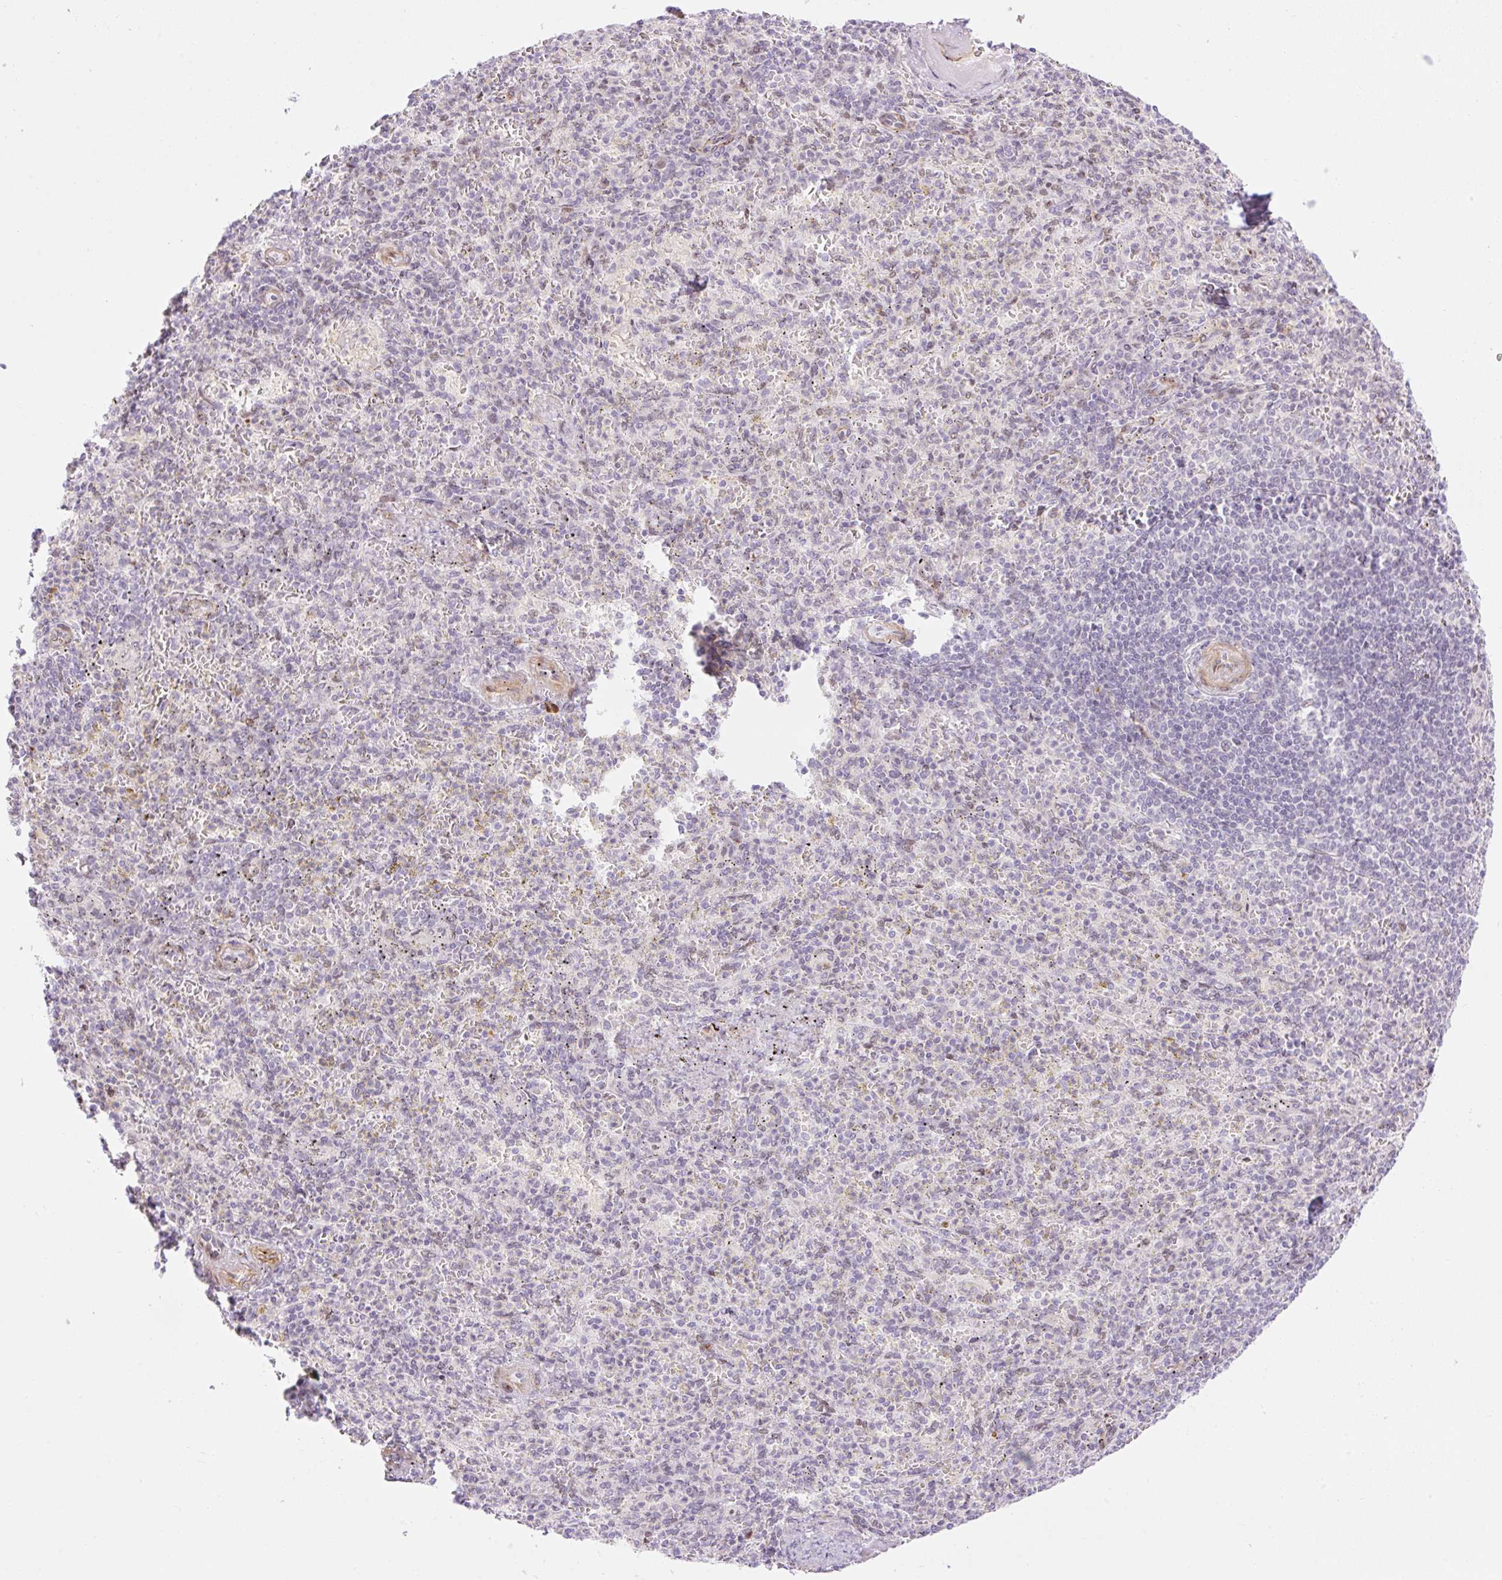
{"staining": {"intensity": "negative", "quantity": "none", "location": "none"}, "tissue": "spleen", "cell_type": "Cells in red pulp", "image_type": "normal", "snomed": [{"axis": "morphology", "description": "Normal tissue, NOS"}, {"axis": "topography", "description": "Spleen"}], "caption": "IHC image of unremarkable spleen stained for a protein (brown), which reveals no expression in cells in red pulp.", "gene": "ENSG00000268750", "patient": {"sex": "female", "age": 74}}